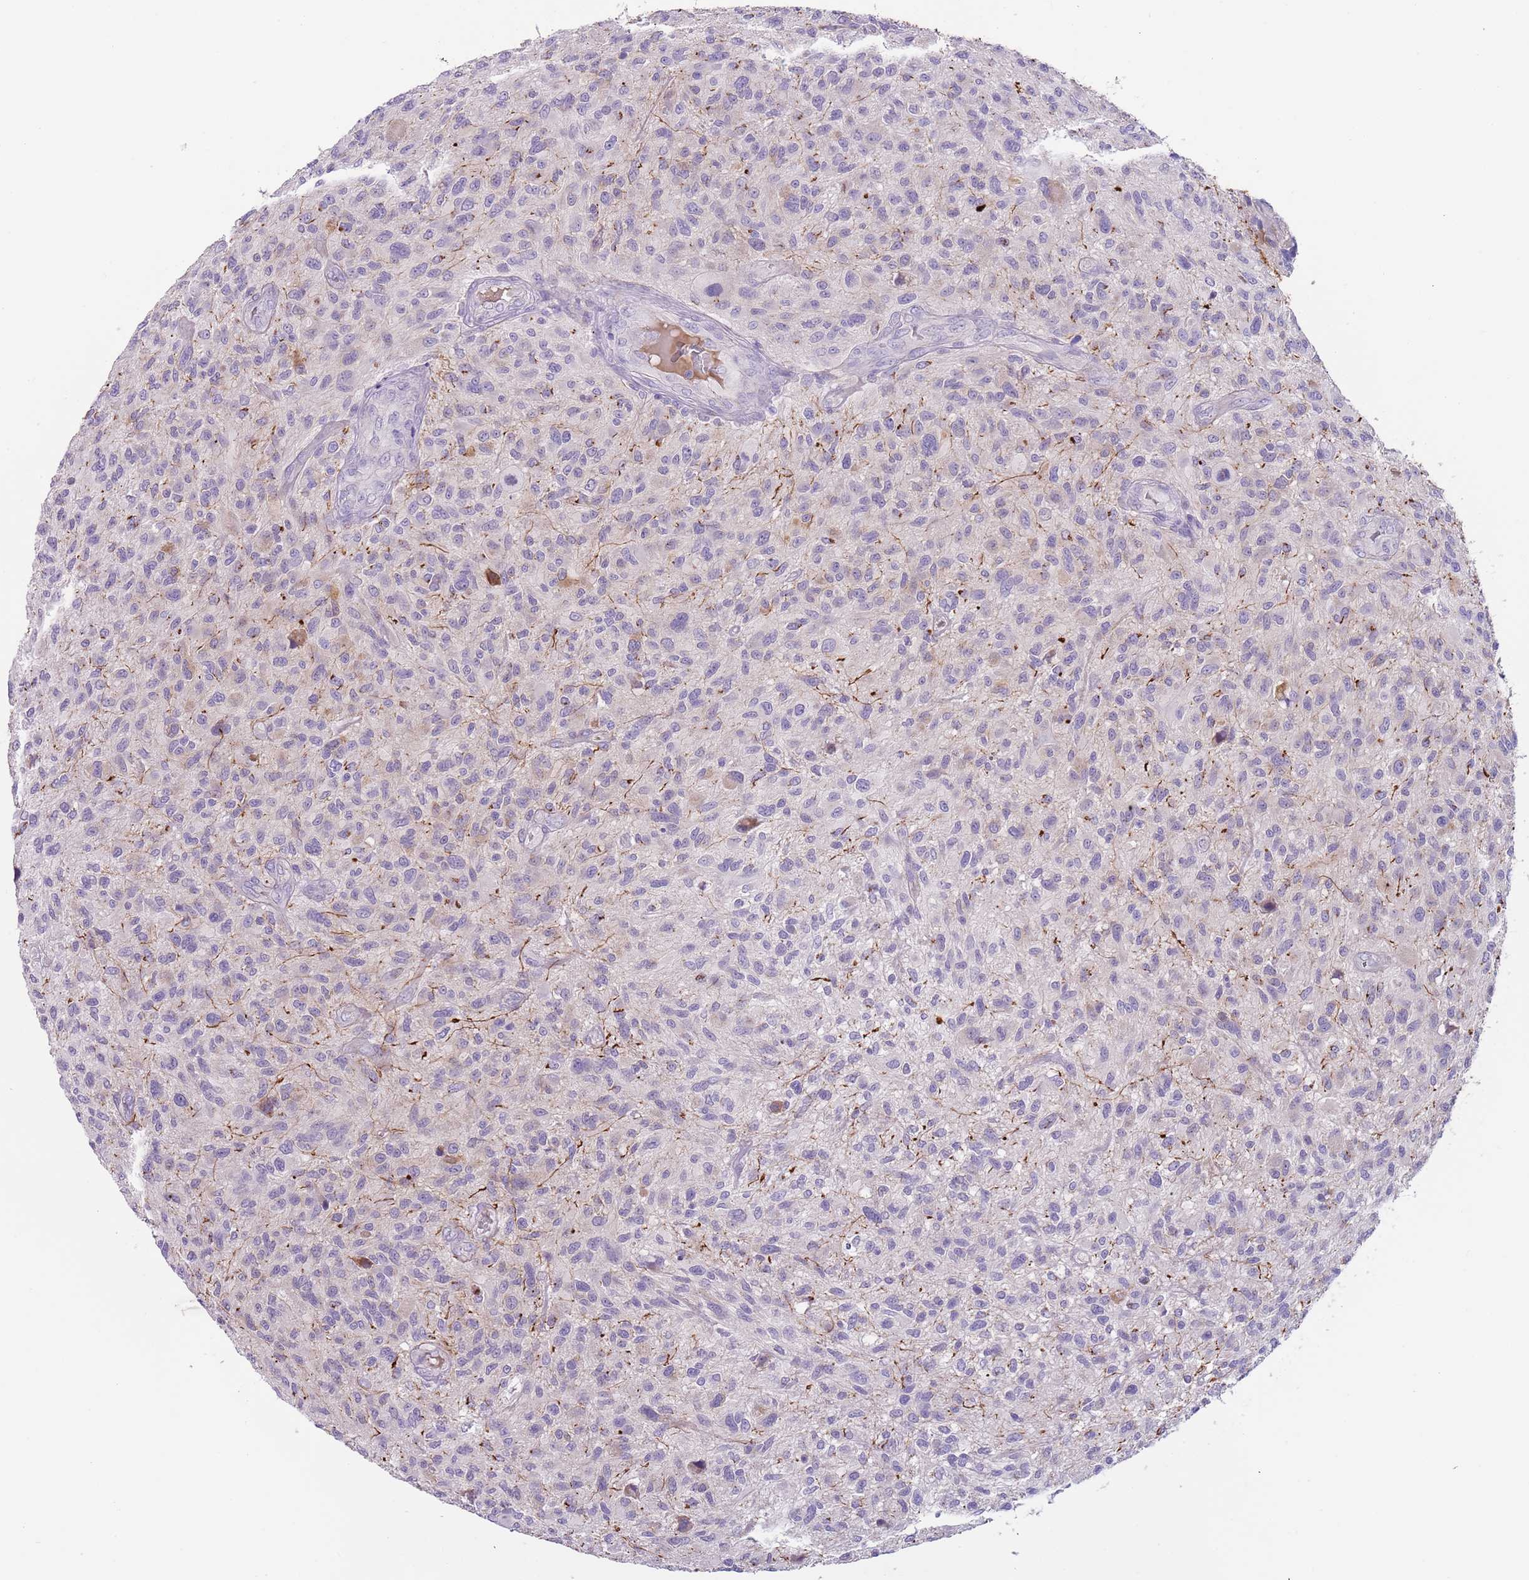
{"staining": {"intensity": "negative", "quantity": "none", "location": "none"}, "tissue": "glioma", "cell_type": "Tumor cells", "image_type": "cancer", "snomed": [{"axis": "morphology", "description": "Glioma, malignant, High grade"}, {"axis": "topography", "description": "Brain"}], "caption": "Immunohistochemistry photomicrograph of neoplastic tissue: human glioma stained with DAB (3,3'-diaminobenzidine) reveals no significant protein staining in tumor cells.", "gene": "C2CD3", "patient": {"sex": "male", "age": 47}}